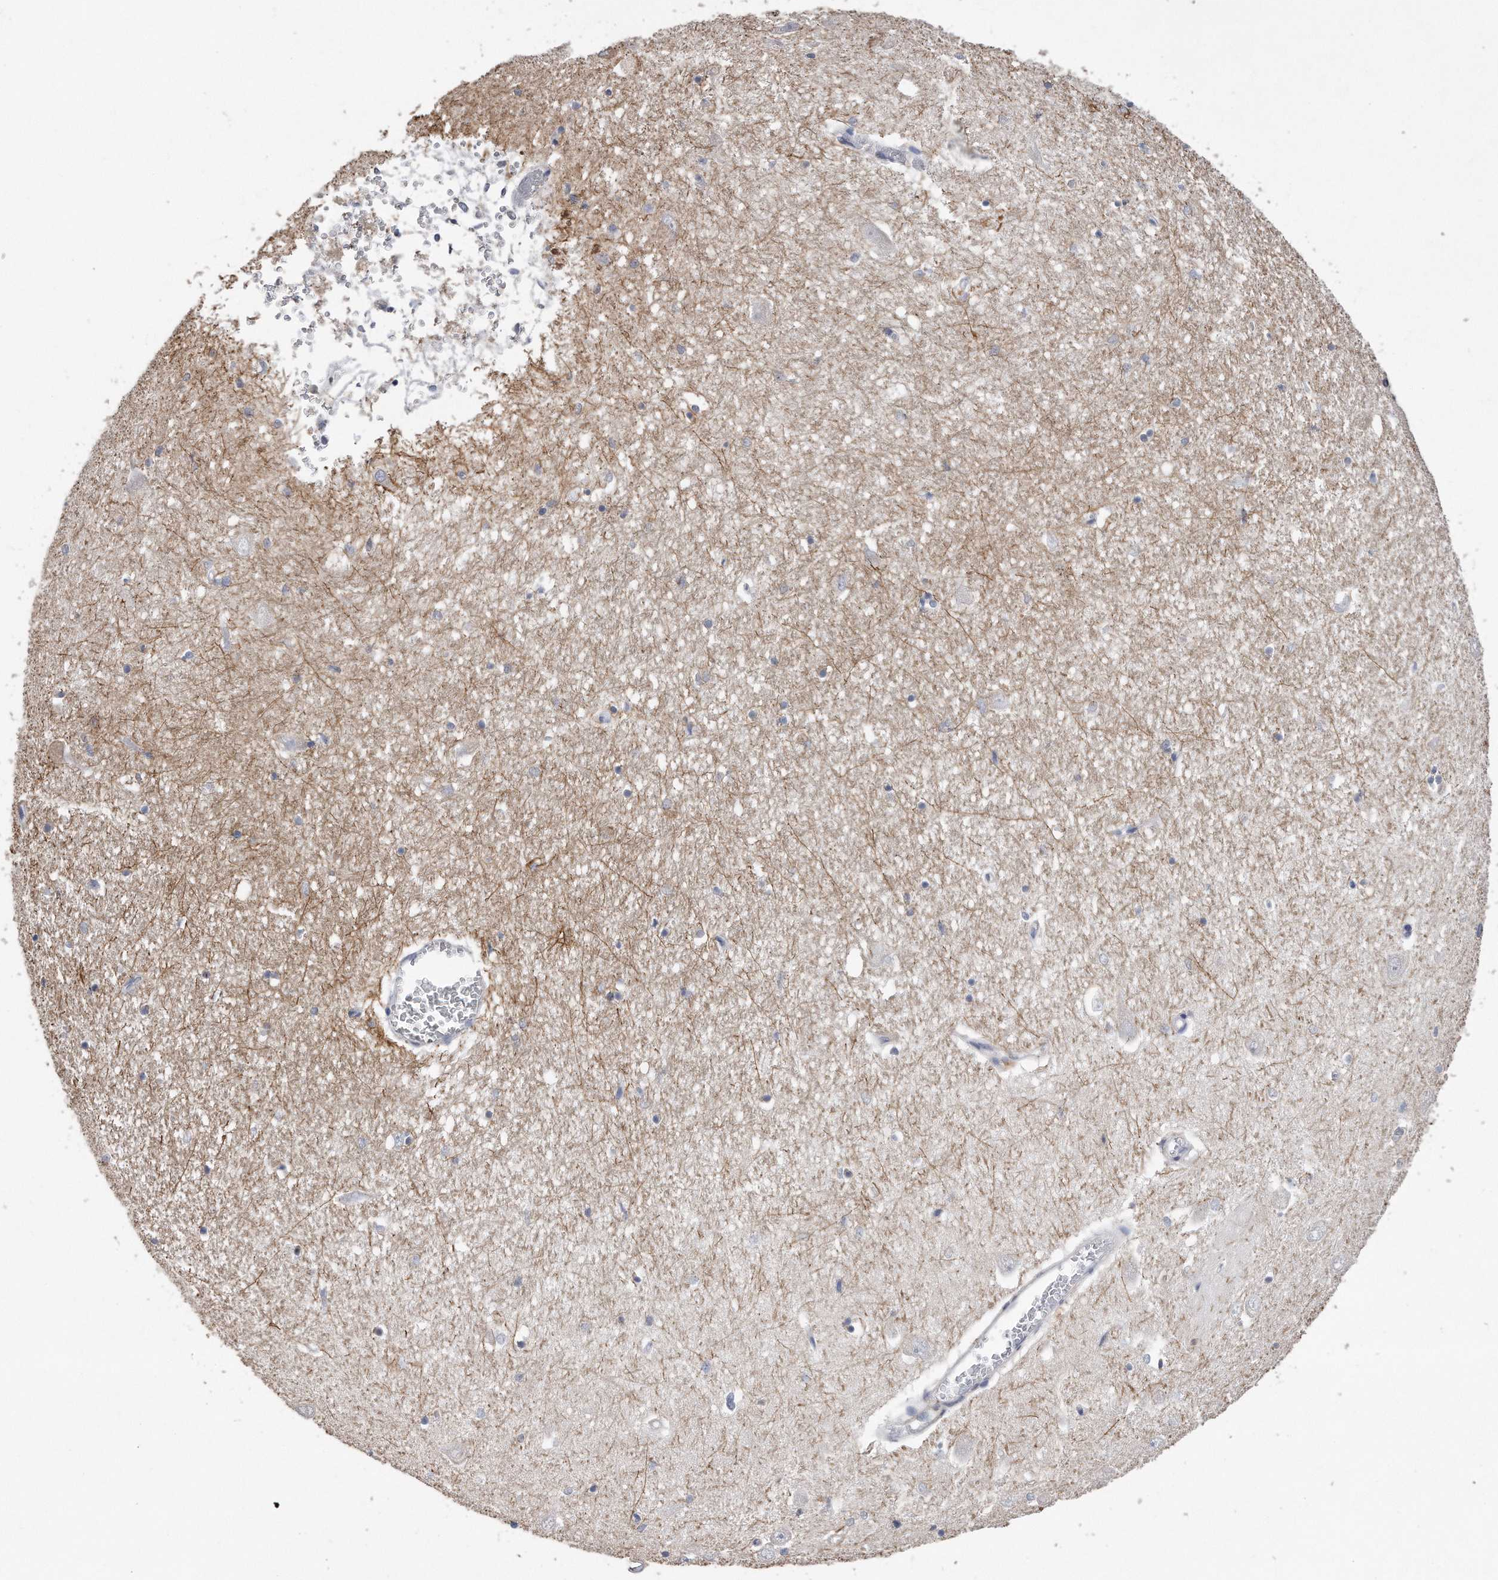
{"staining": {"intensity": "negative", "quantity": "none", "location": "none"}, "tissue": "hippocampus", "cell_type": "Glial cells", "image_type": "normal", "snomed": [{"axis": "morphology", "description": "Normal tissue, NOS"}, {"axis": "topography", "description": "Hippocampus"}], "caption": "Hippocampus was stained to show a protein in brown. There is no significant positivity in glial cells. Nuclei are stained in blue.", "gene": "PCNA", "patient": {"sex": "female", "age": 64}}